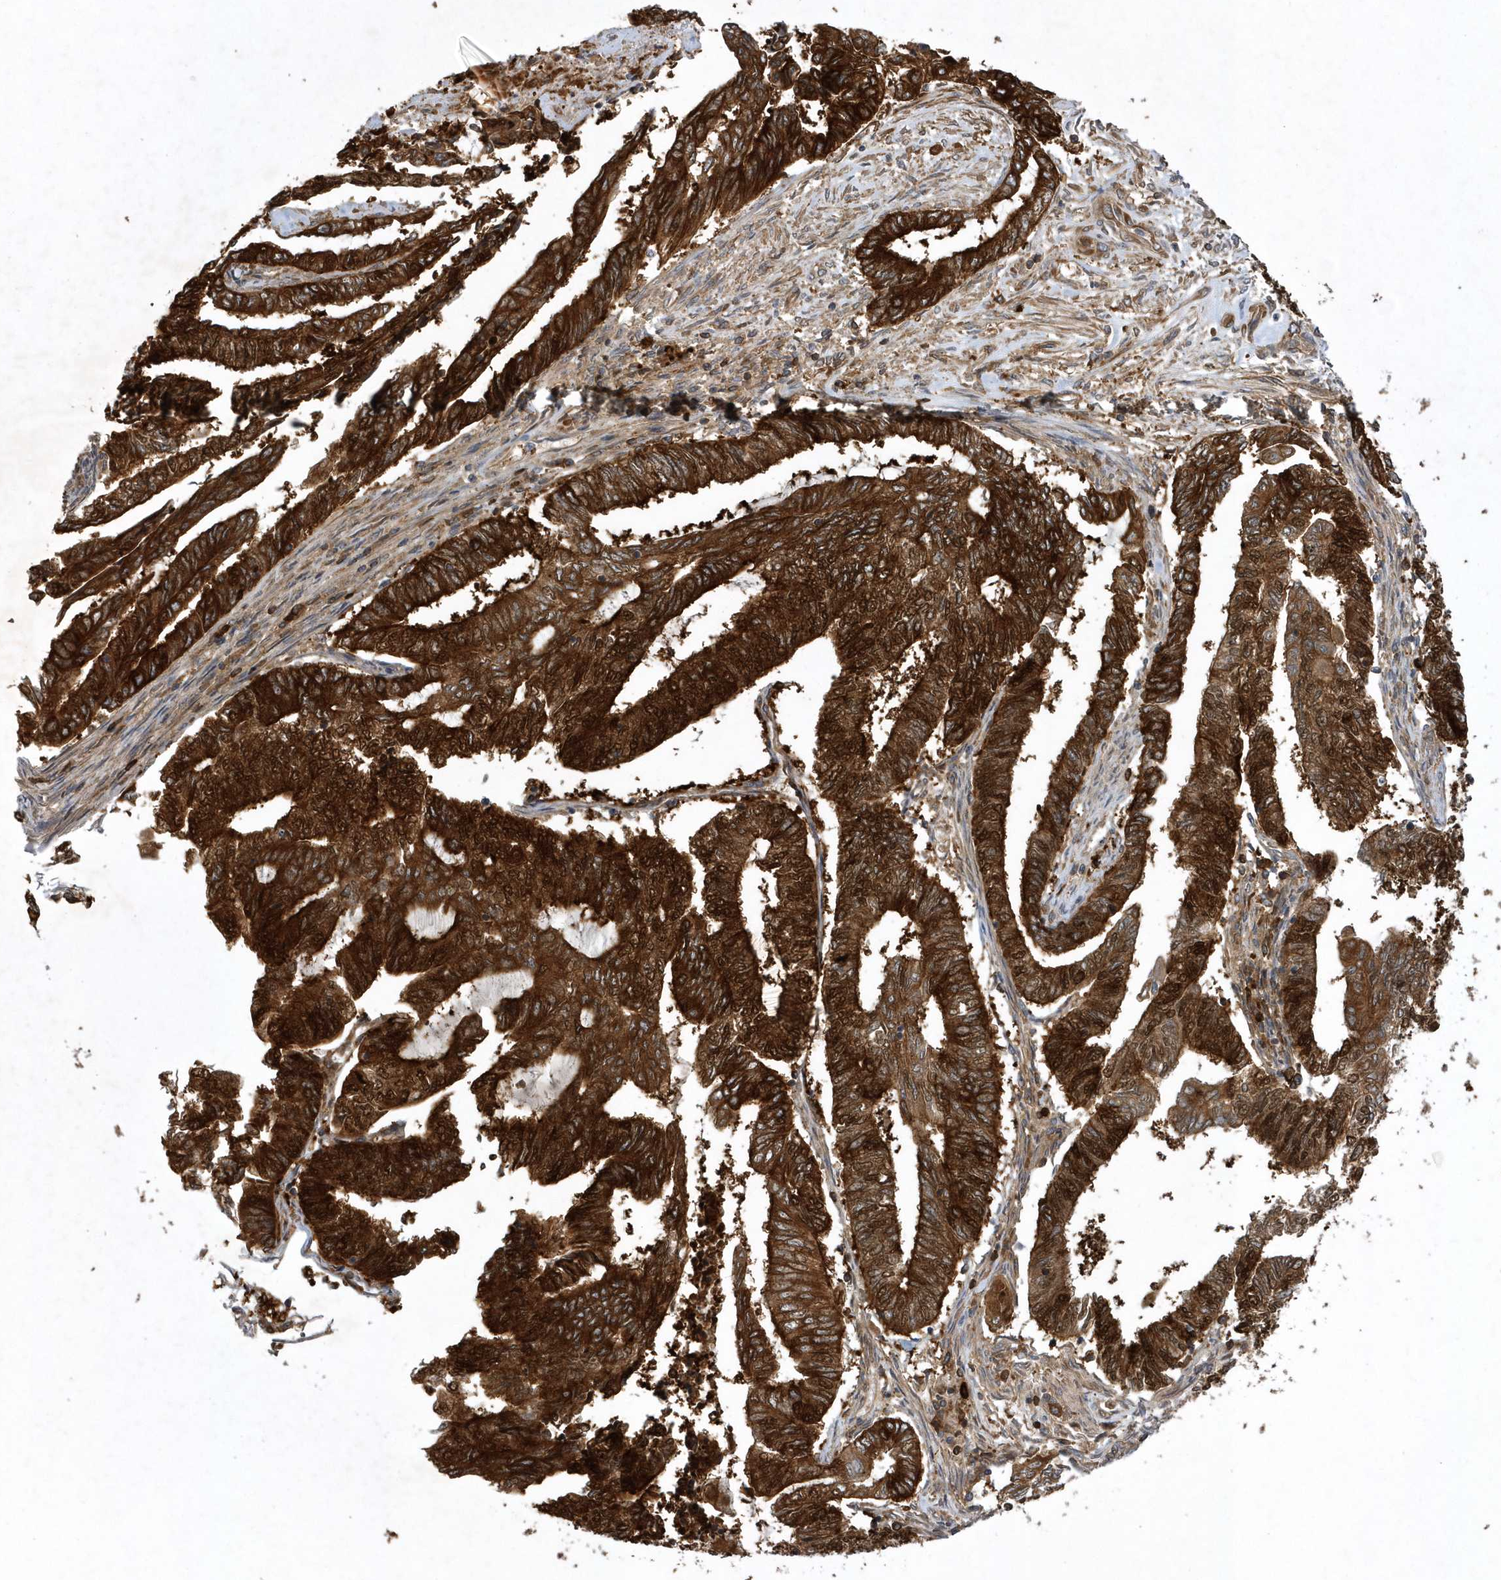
{"staining": {"intensity": "strong", "quantity": ">75%", "location": "cytoplasmic/membranous"}, "tissue": "endometrial cancer", "cell_type": "Tumor cells", "image_type": "cancer", "snomed": [{"axis": "morphology", "description": "Adenocarcinoma, NOS"}, {"axis": "topography", "description": "Uterus"}, {"axis": "topography", "description": "Endometrium"}], "caption": "About >75% of tumor cells in endometrial cancer (adenocarcinoma) demonstrate strong cytoplasmic/membranous protein staining as visualized by brown immunohistochemical staining.", "gene": "PAICS", "patient": {"sex": "female", "age": 70}}